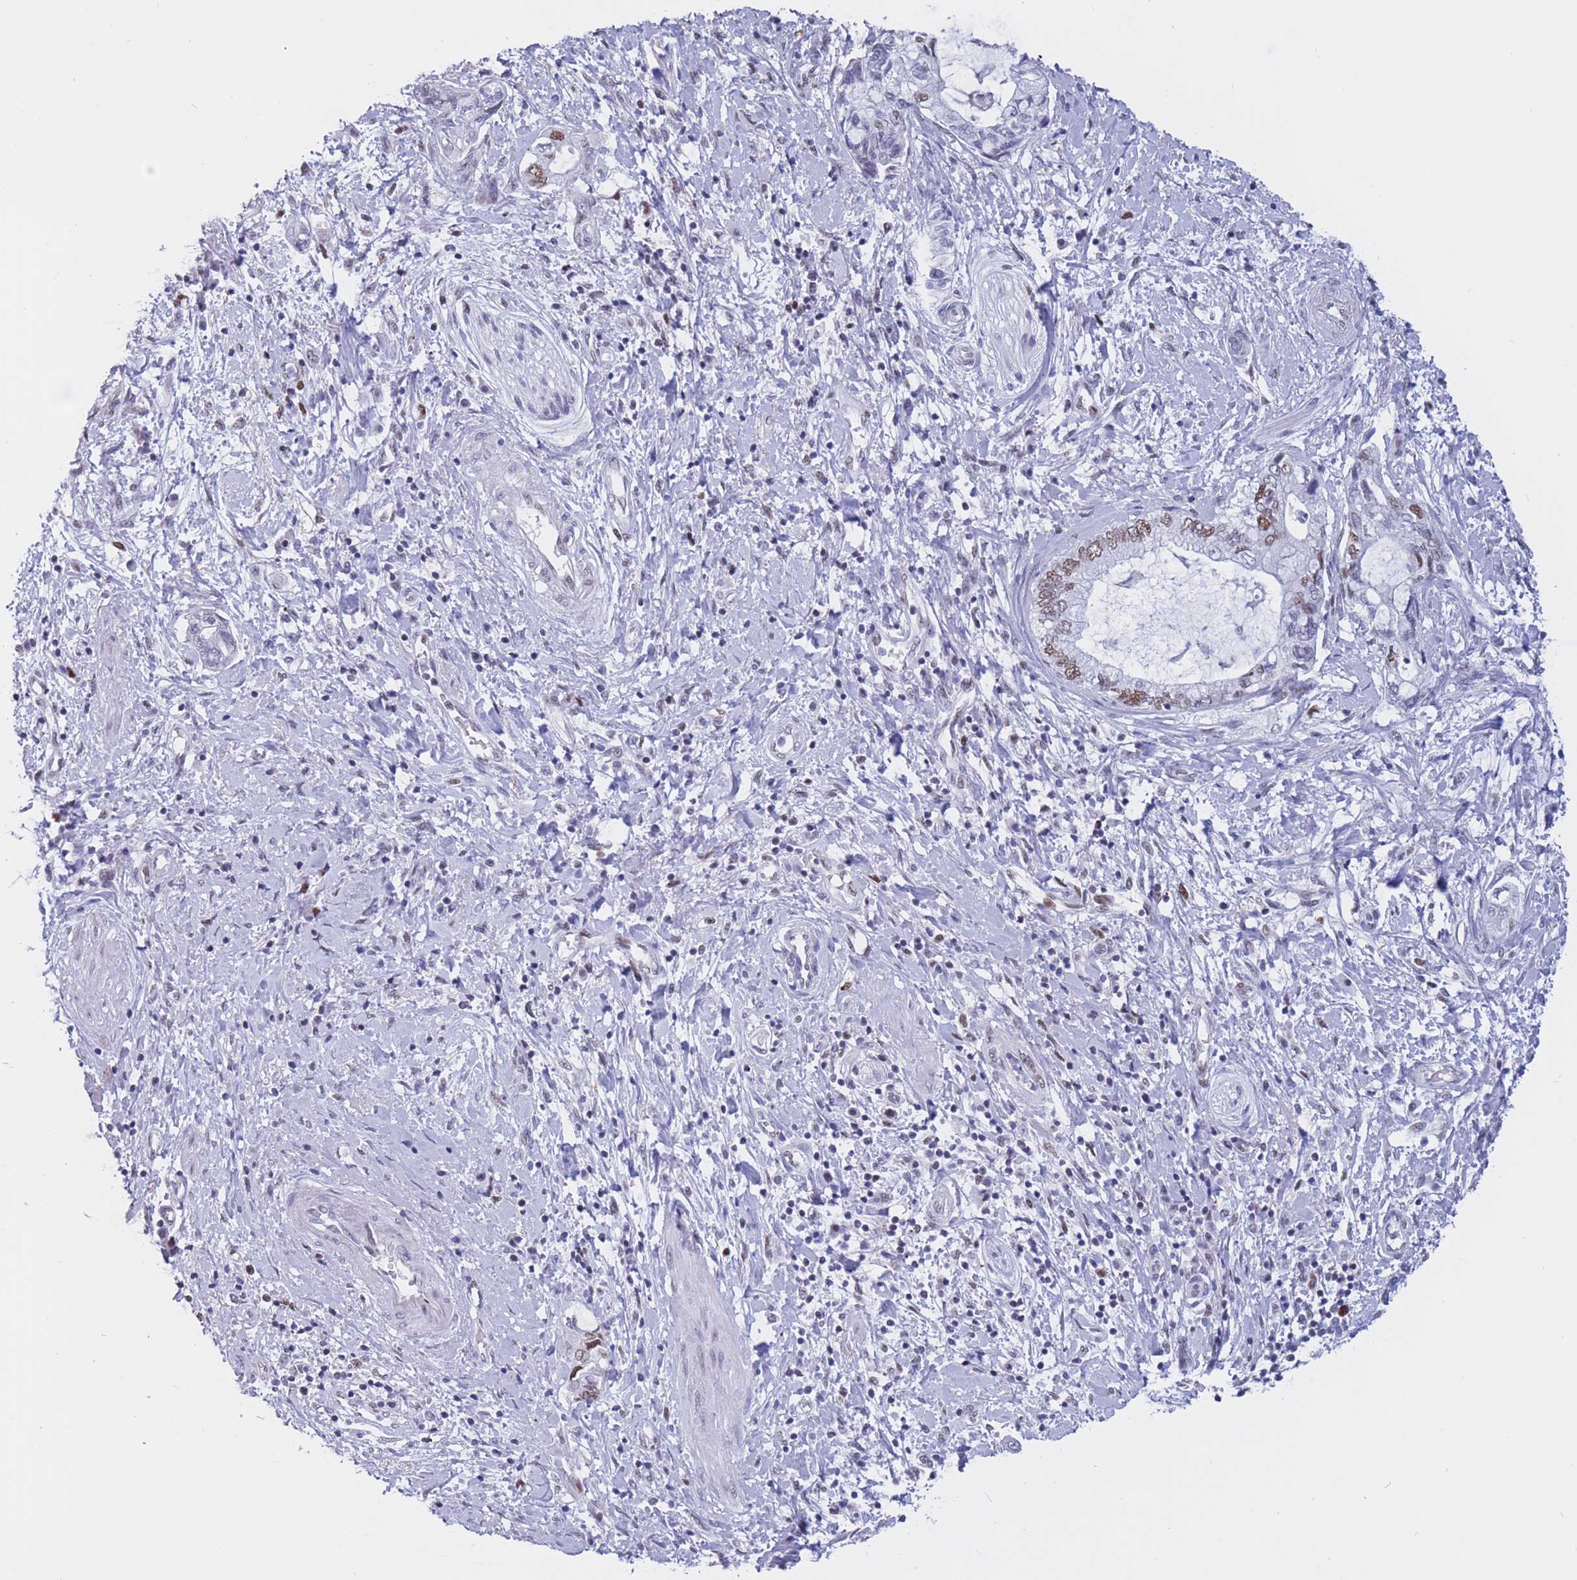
{"staining": {"intensity": "moderate", "quantity": ">75%", "location": "nuclear"}, "tissue": "pancreatic cancer", "cell_type": "Tumor cells", "image_type": "cancer", "snomed": [{"axis": "morphology", "description": "Adenocarcinoma, NOS"}, {"axis": "topography", "description": "Pancreas"}], "caption": "Moderate nuclear staining for a protein is present in about >75% of tumor cells of pancreatic adenocarcinoma using IHC.", "gene": "NASP", "patient": {"sex": "female", "age": 73}}